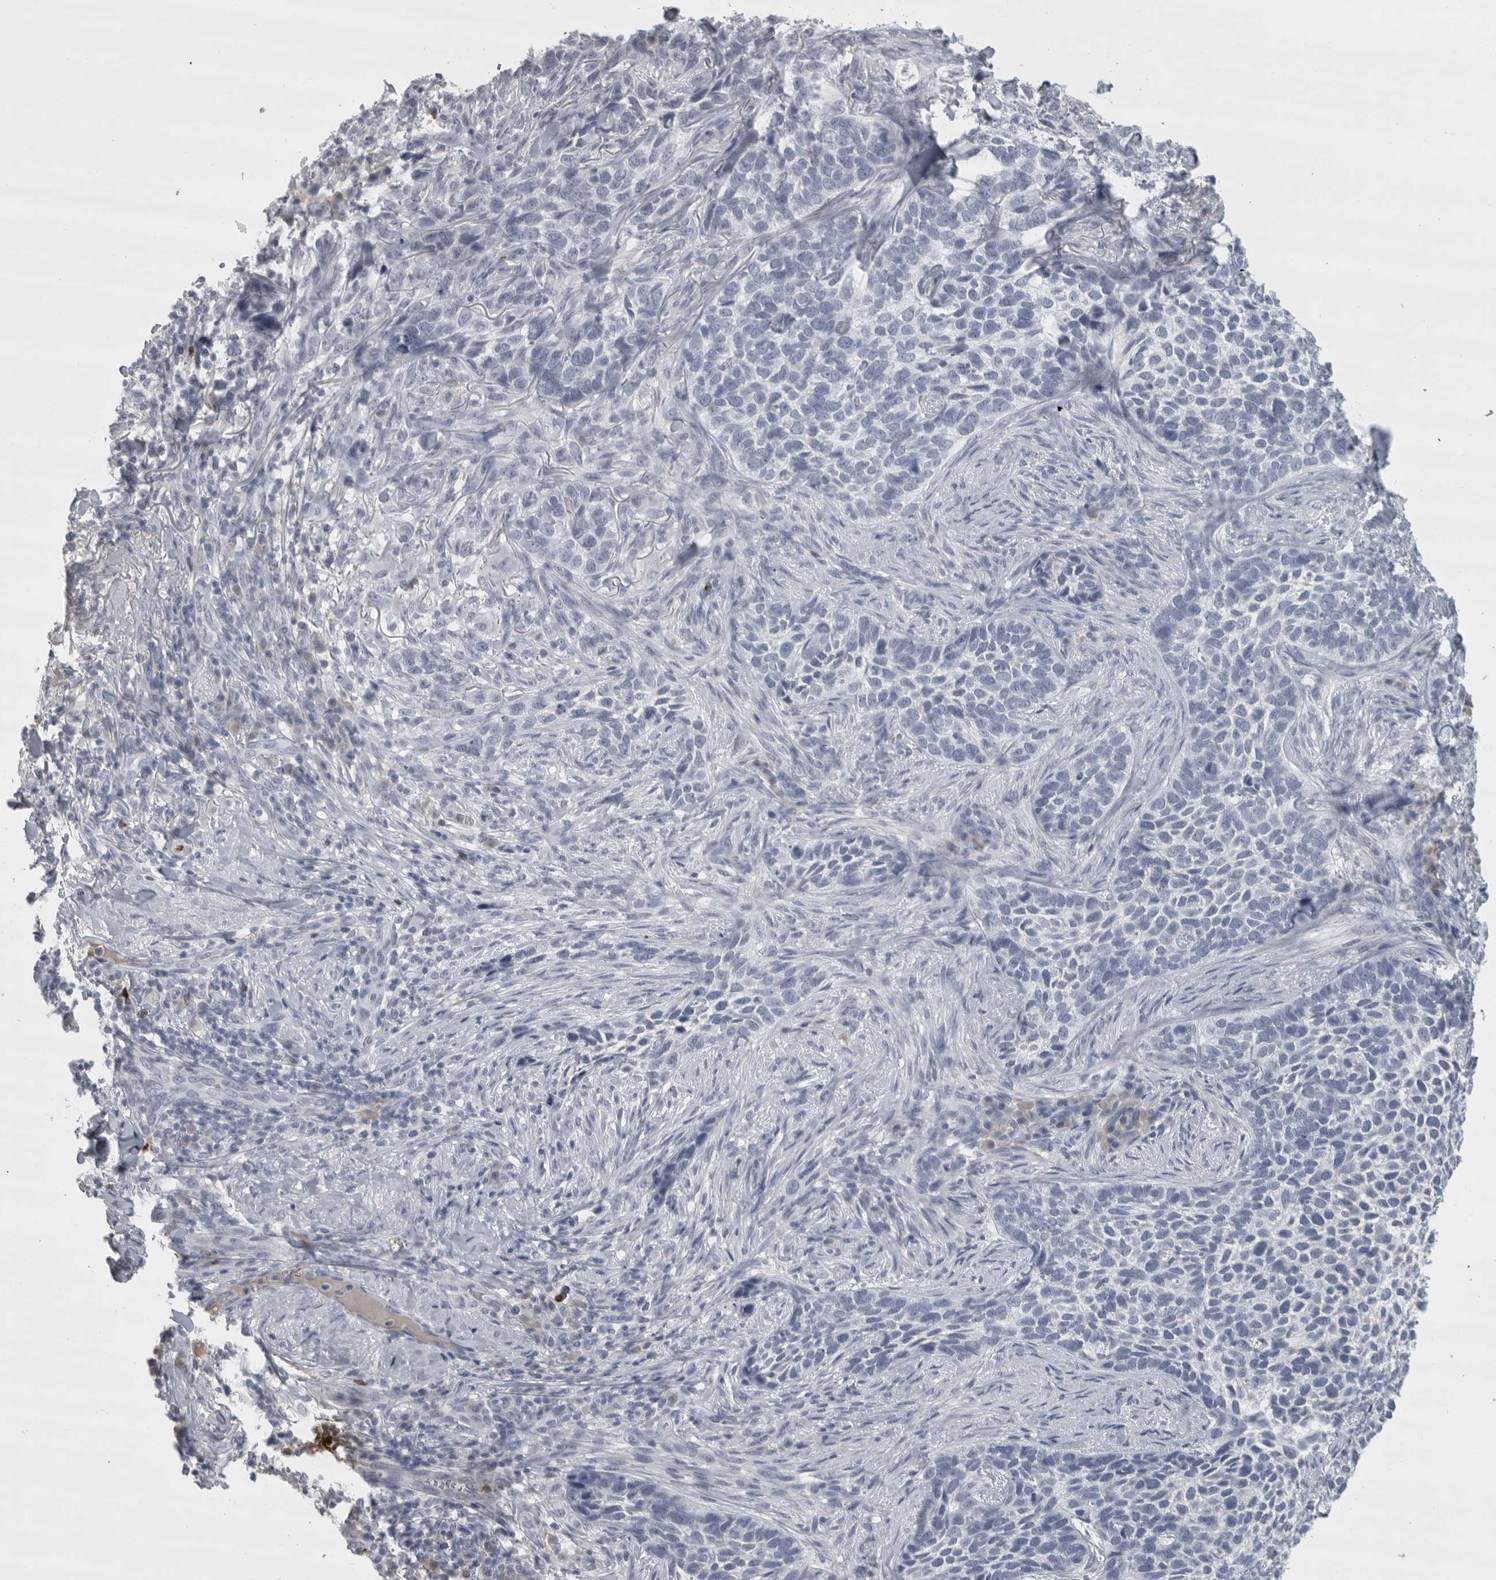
{"staining": {"intensity": "negative", "quantity": "none", "location": "none"}, "tissue": "skin cancer", "cell_type": "Tumor cells", "image_type": "cancer", "snomed": [{"axis": "morphology", "description": "Basal cell carcinoma"}, {"axis": "topography", "description": "Skin"}], "caption": "Tumor cells show no significant staining in skin cancer.", "gene": "GNLY", "patient": {"sex": "female", "age": 64}}